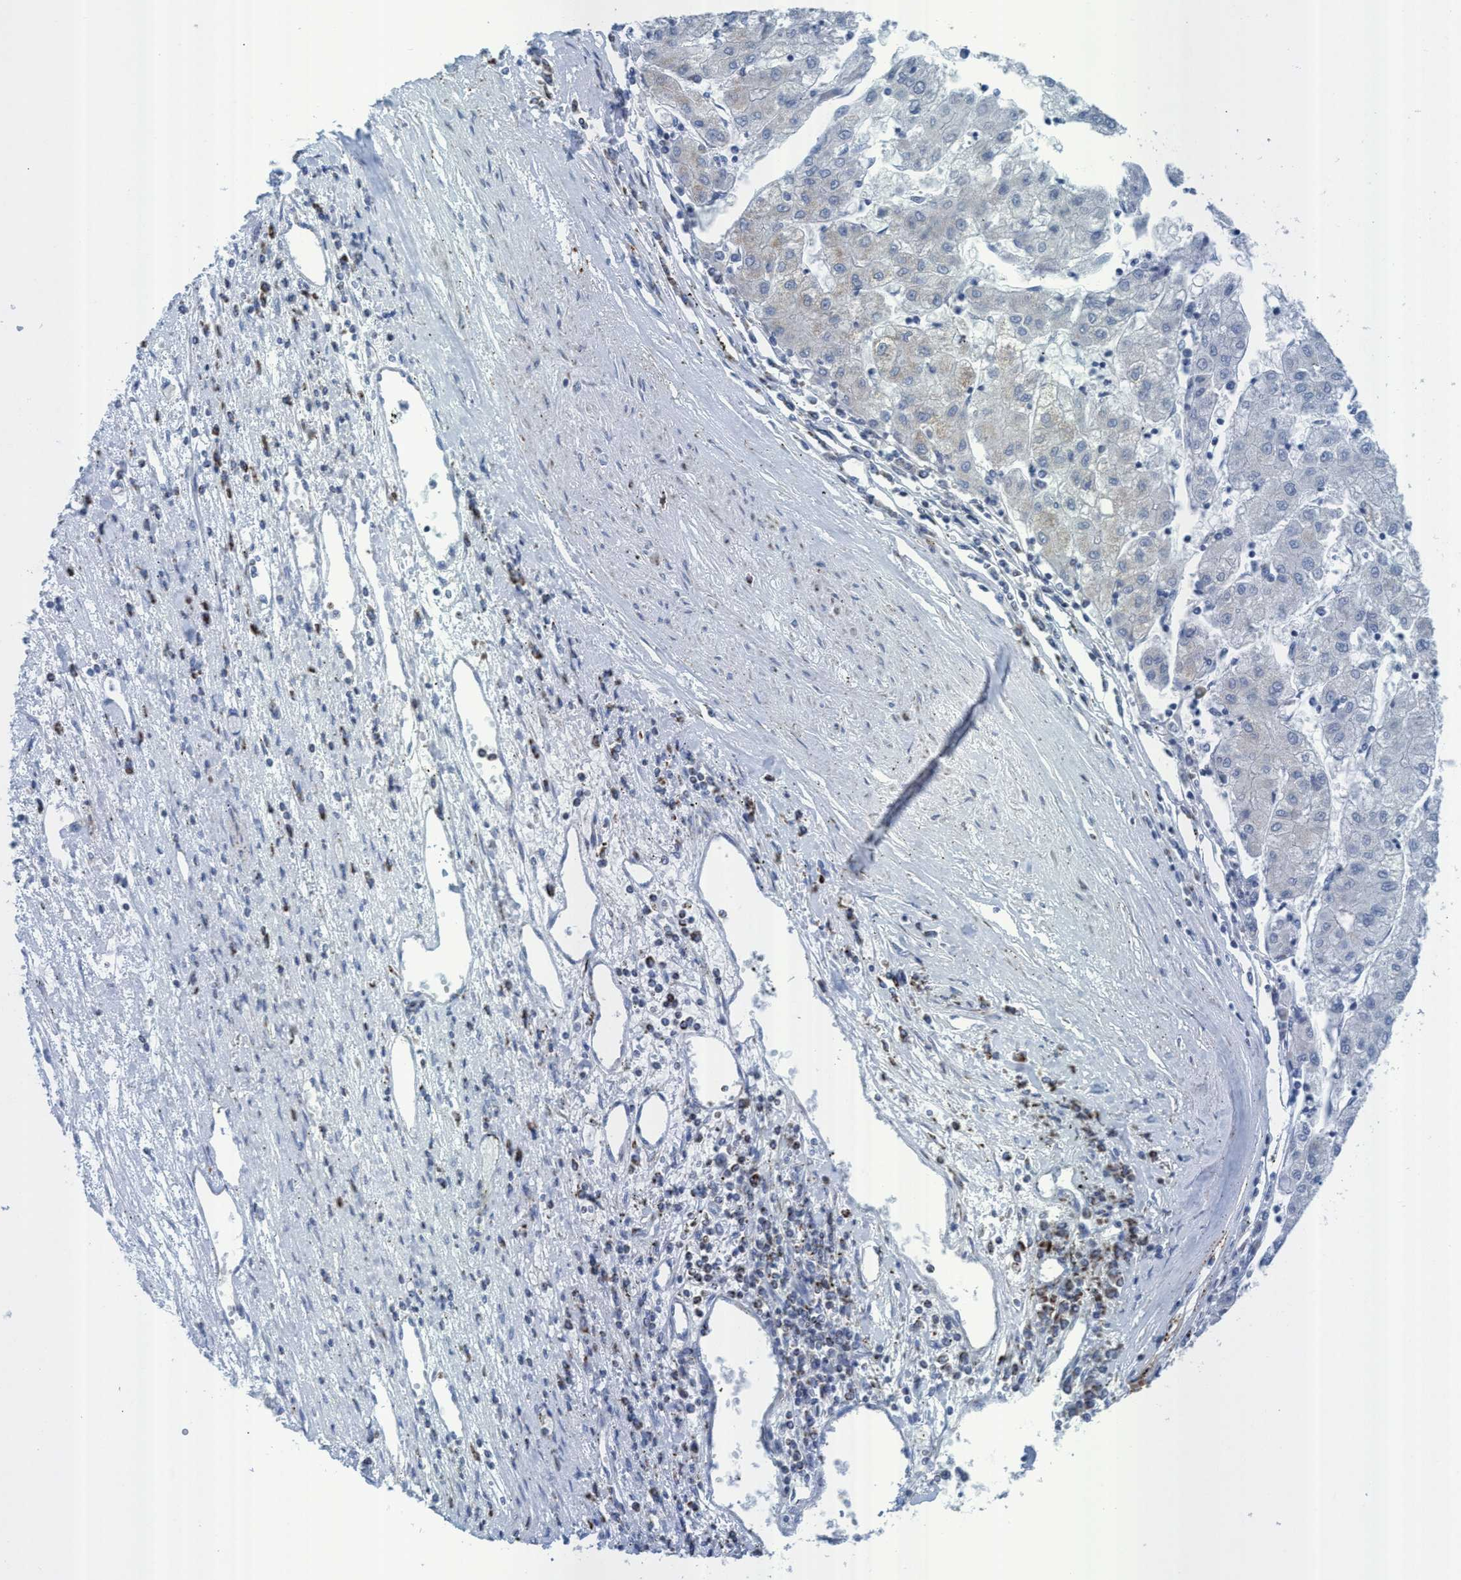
{"staining": {"intensity": "negative", "quantity": "none", "location": "none"}, "tissue": "liver cancer", "cell_type": "Tumor cells", "image_type": "cancer", "snomed": [{"axis": "morphology", "description": "Carcinoma, Hepatocellular, NOS"}, {"axis": "topography", "description": "Liver"}], "caption": "Immunohistochemistry of human liver cancer (hepatocellular carcinoma) reveals no expression in tumor cells. (DAB (3,3'-diaminobenzidine) IHC with hematoxylin counter stain).", "gene": "GGA3", "patient": {"sex": "male", "age": 72}}